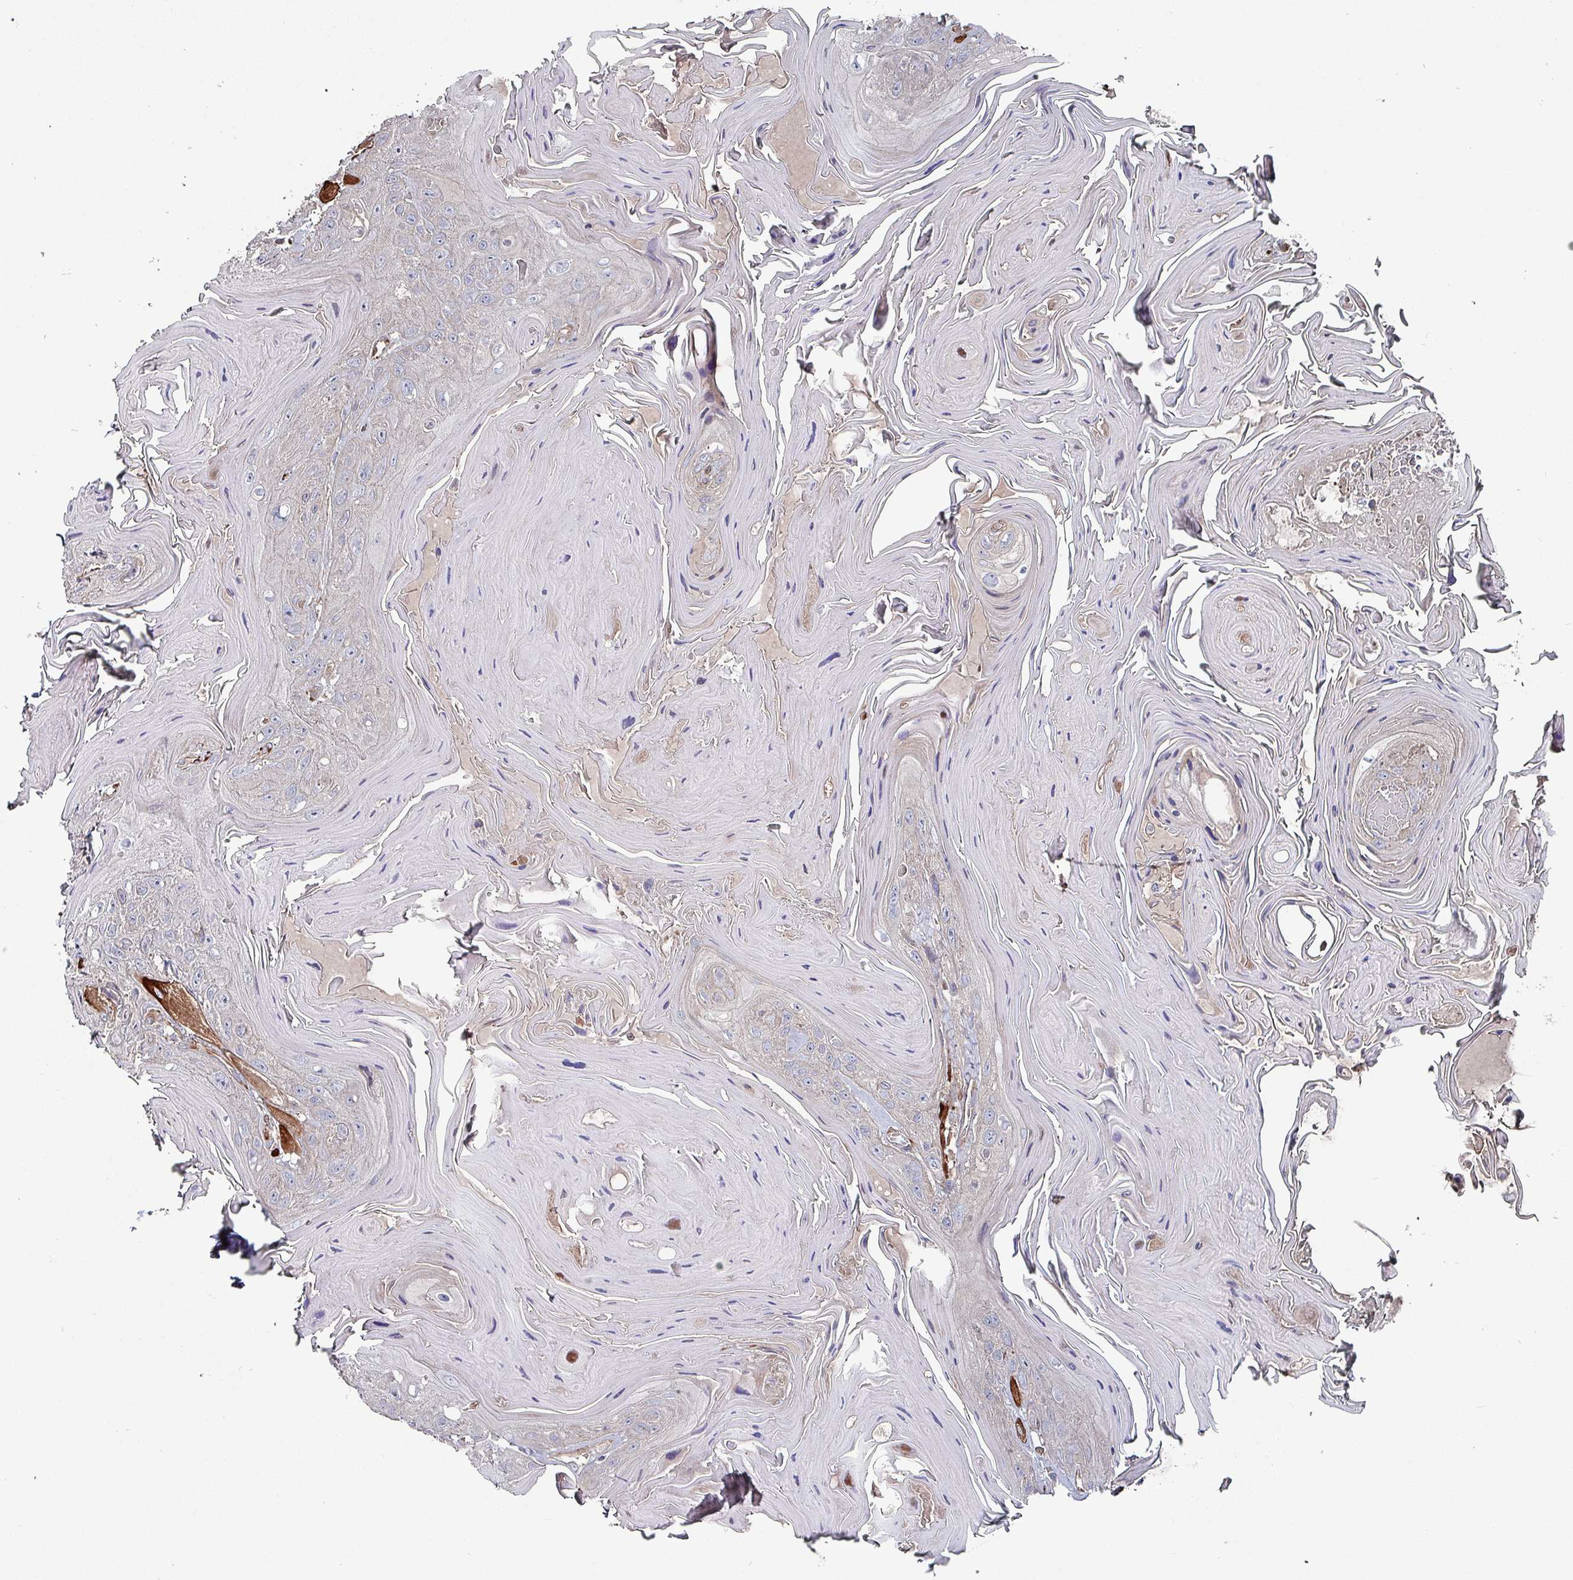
{"staining": {"intensity": "weak", "quantity": "<25%", "location": "cytoplasmic/membranous"}, "tissue": "head and neck cancer", "cell_type": "Tumor cells", "image_type": "cancer", "snomed": [{"axis": "morphology", "description": "Squamous cell carcinoma, NOS"}, {"axis": "topography", "description": "Head-Neck"}], "caption": "Squamous cell carcinoma (head and neck) was stained to show a protein in brown. There is no significant positivity in tumor cells. (Stains: DAB immunohistochemistry (IHC) with hematoxylin counter stain, Microscopy: brightfield microscopy at high magnification).", "gene": "ANO10", "patient": {"sex": "female", "age": 59}}